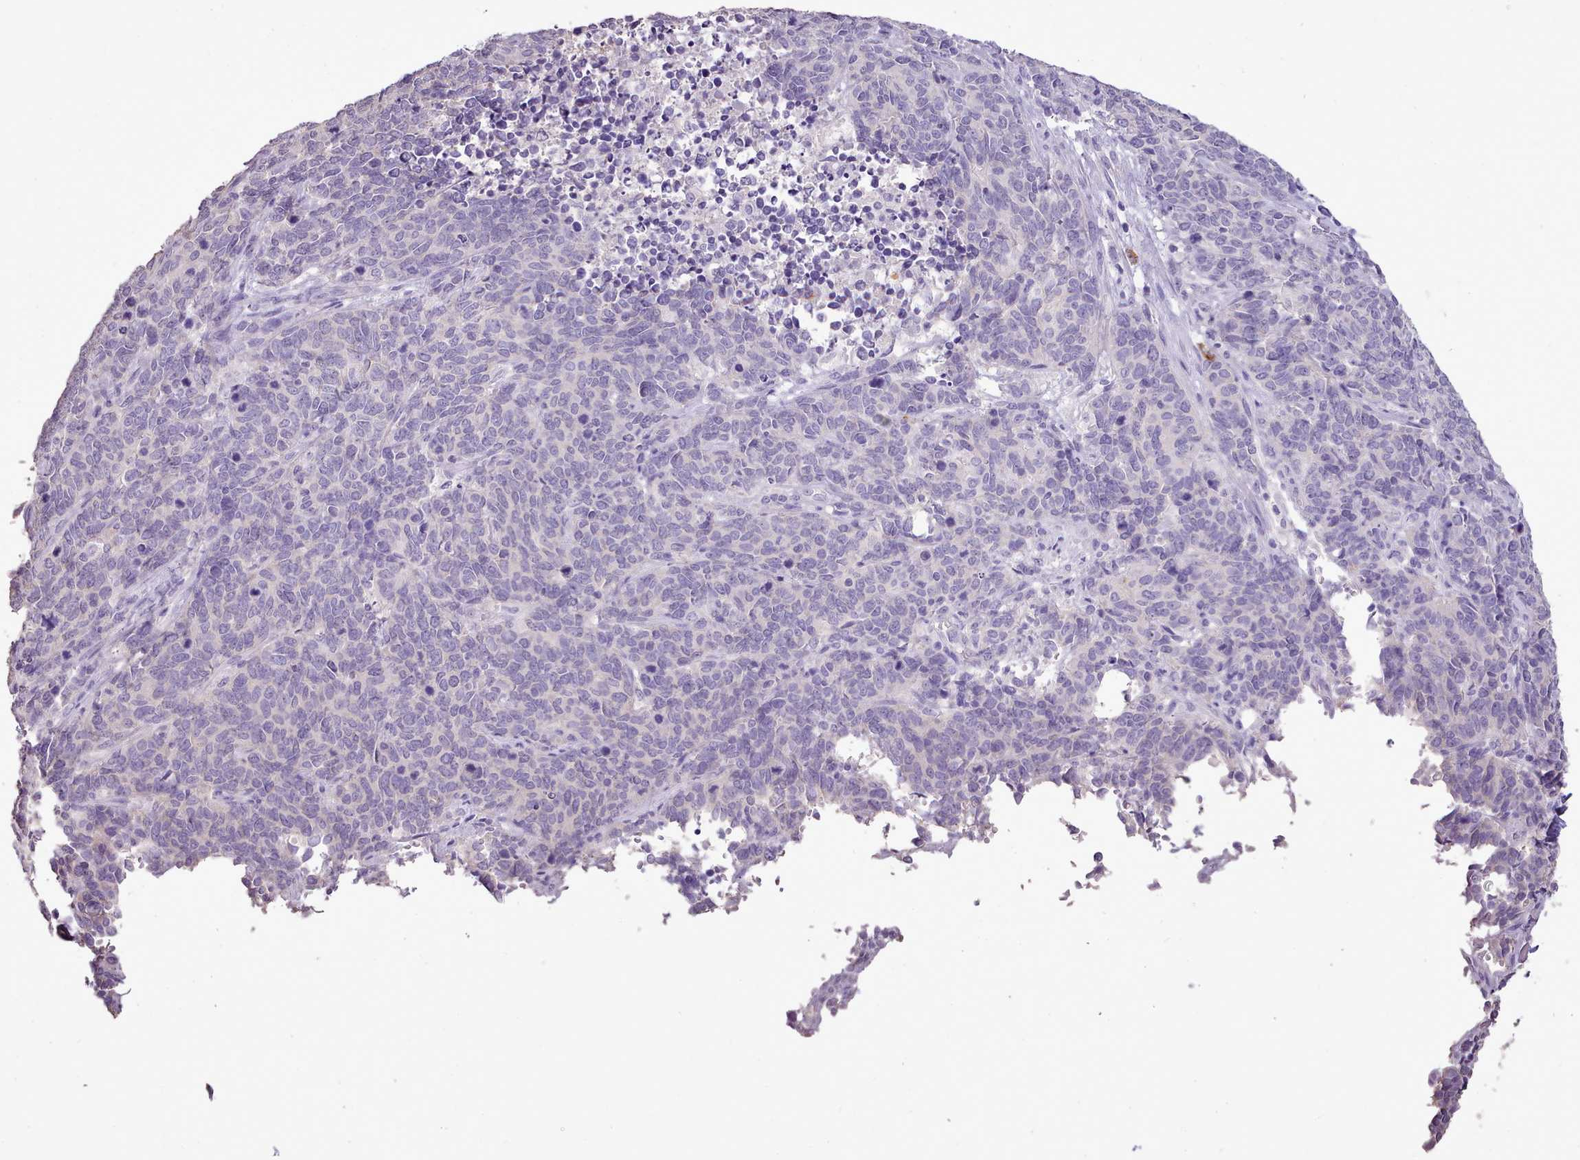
{"staining": {"intensity": "negative", "quantity": "none", "location": "none"}, "tissue": "cervical cancer", "cell_type": "Tumor cells", "image_type": "cancer", "snomed": [{"axis": "morphology", "description": "Squamous cell carcinoma, NOS"}, {"axis": "topography", "description": "Cervix"}], "caption": "Tumor cells show no significant staining in cervical squamous cell carcinoma.", "gene": "BLOC1S2", "patient": {"sex": "female", "age": 60}}